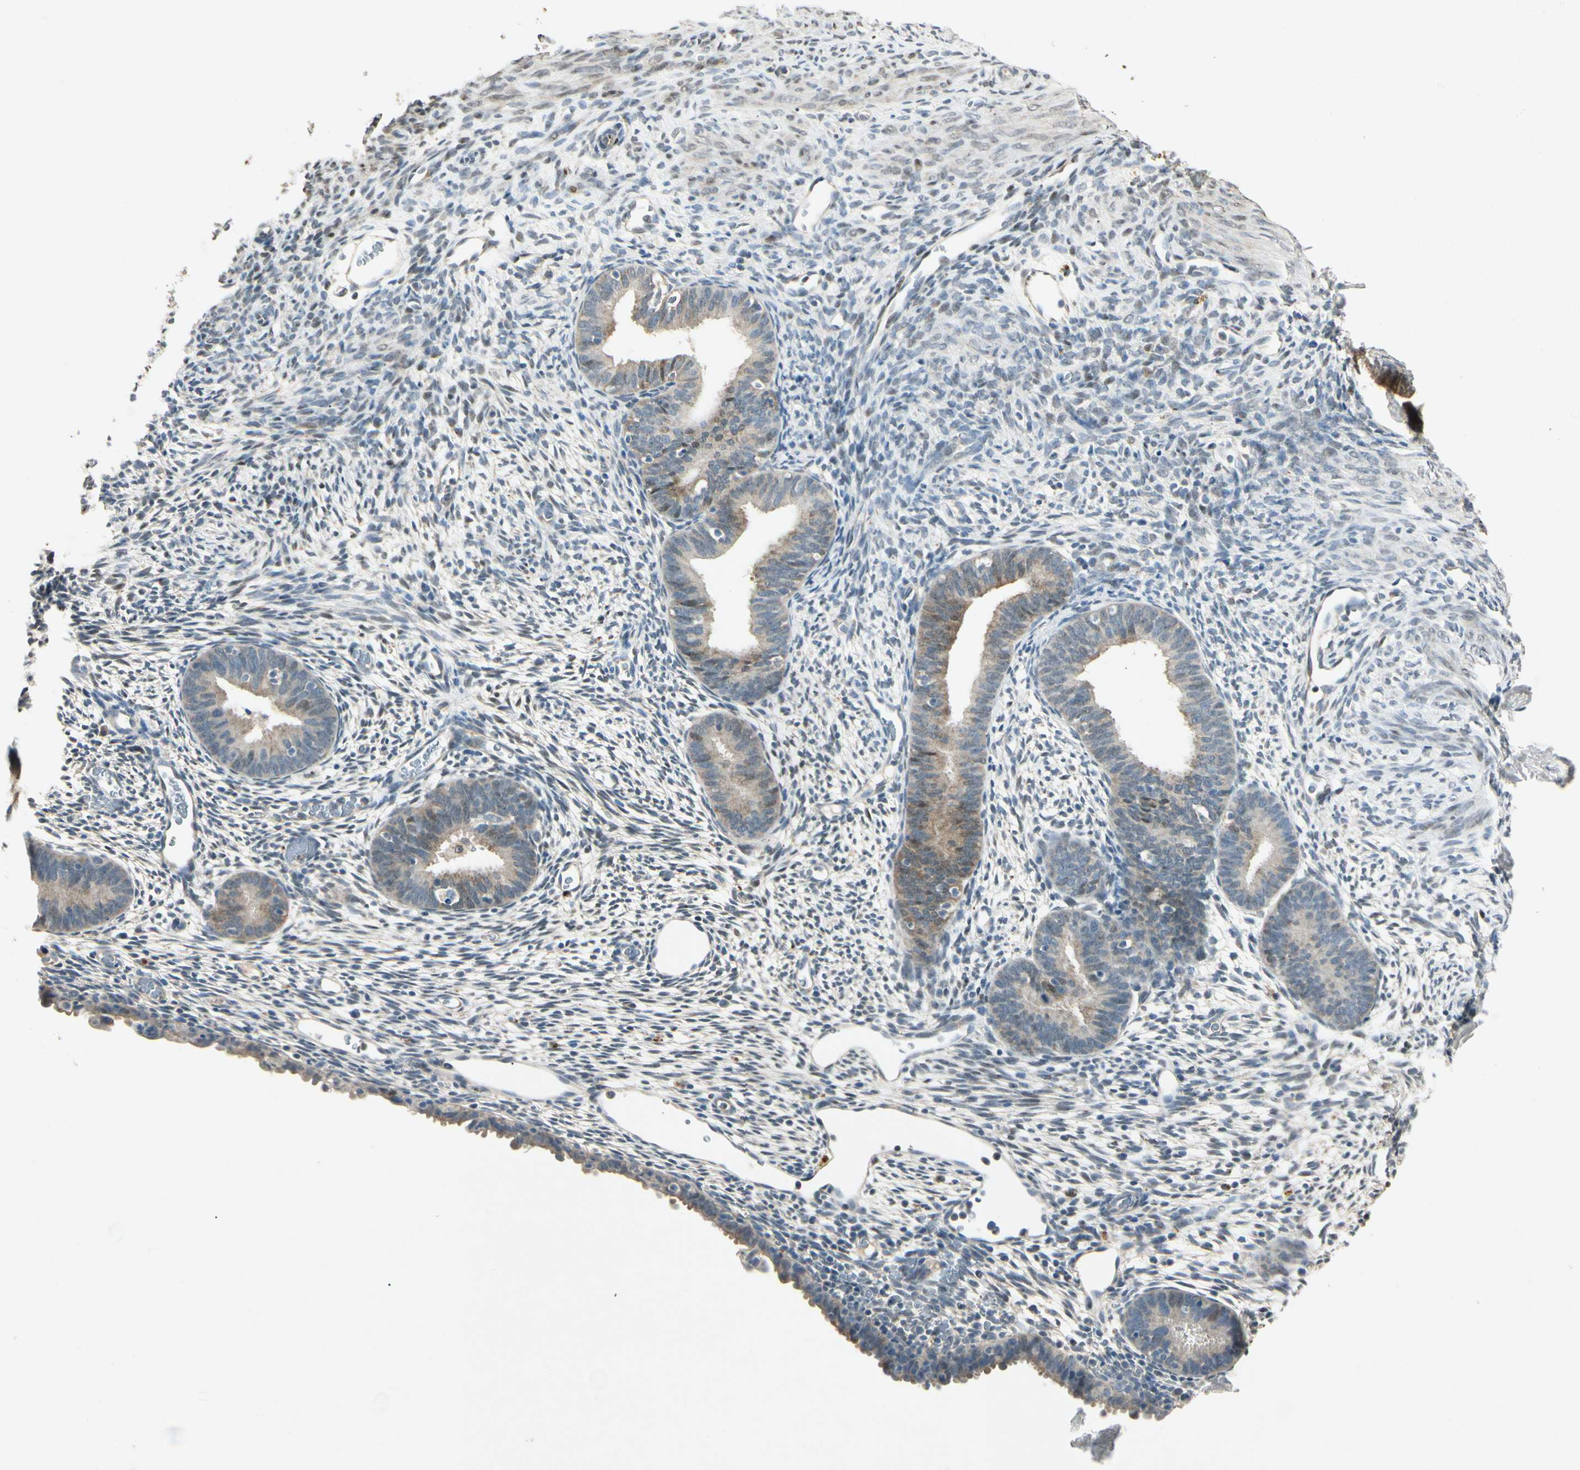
{"staining": {"intensity": "moderate", "quantity": "25%-75%", "location": "nuclear"}, "tissue": "endometrium", "cell_type": "Cells in endometrial stroma", "image_type": "normal", "snomed": [{"axis": "morphology", "description": "Normal tissue, NOS"}, {"axis": "morphology", "description": "Atrophy, NOS"}, {"axis": "topography", "description": "Uterus"}, {"axis": "topography", "description": "Endometrium"}], "caption": "Endometrium stained with DAB (3,3'-diaminobenzidine) IHC reveals medium levels of moderate nuclear staining in approximately 25%-75% of cells in endometrial stroma.", "gene": "HSPA1B", "patient": {"sex": "female", "age": 68}}